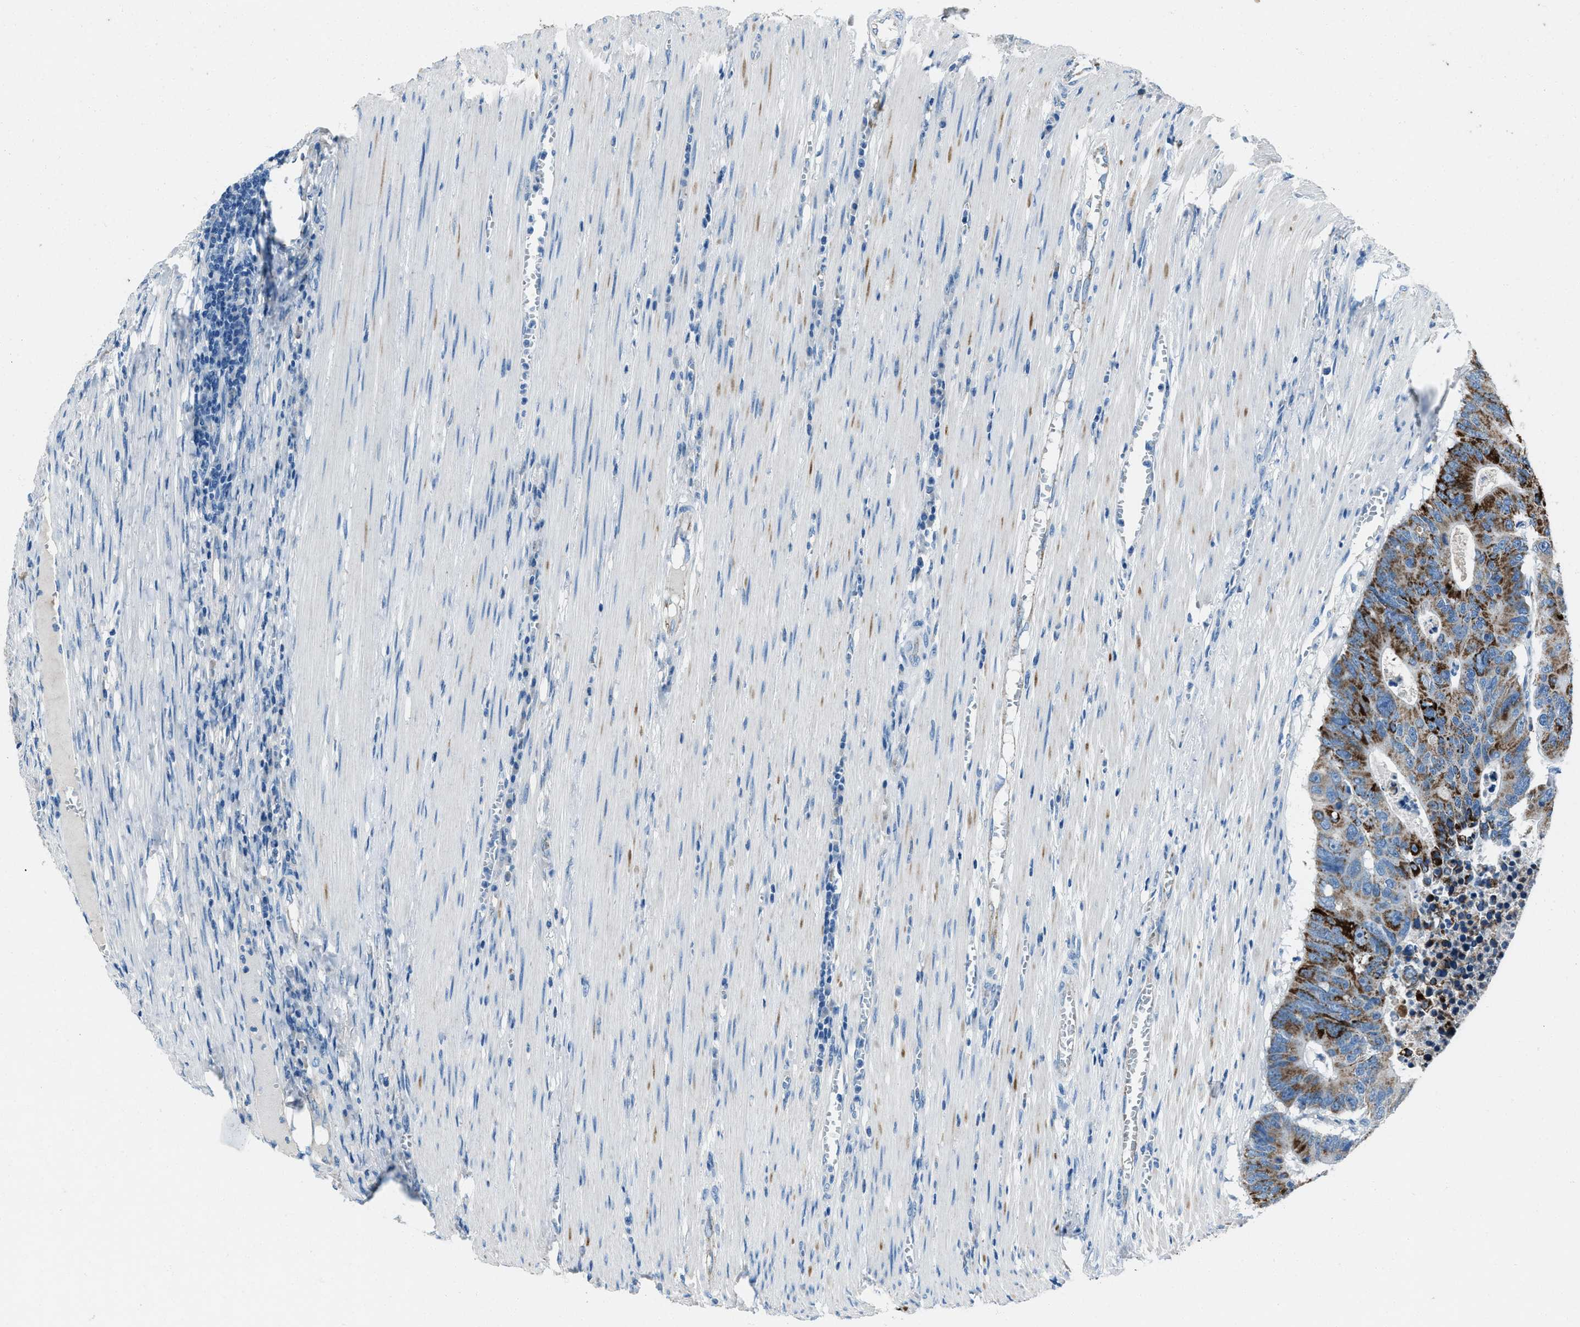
{"staining": {"intensity": "strong", "quantity": ">75%", "location": "cytoplasmic/membranous"}, "tissue": "colorectal cancer", "cell_type": "Tumor cells", "image_type": "cancer", "snomed": [{"axis": "morphology", "description": "Adenocarcinoma, NOS"}, {"axis": "topography", "description": "Colon"}], "caption": "Protein positivity by IHC exhibits strong cytoplasmic/membranous expression in about >75% of tumor cells in colorectal cancer (adenocarcinoma). The staining was performed using DAB (3,3'-diaminobenzidine), with brown indicating positive protein expression. Nuclei are stained blue with hematoxylin.", "gene": "AMACR", "patient": {"sex": "male", "age": 87}}